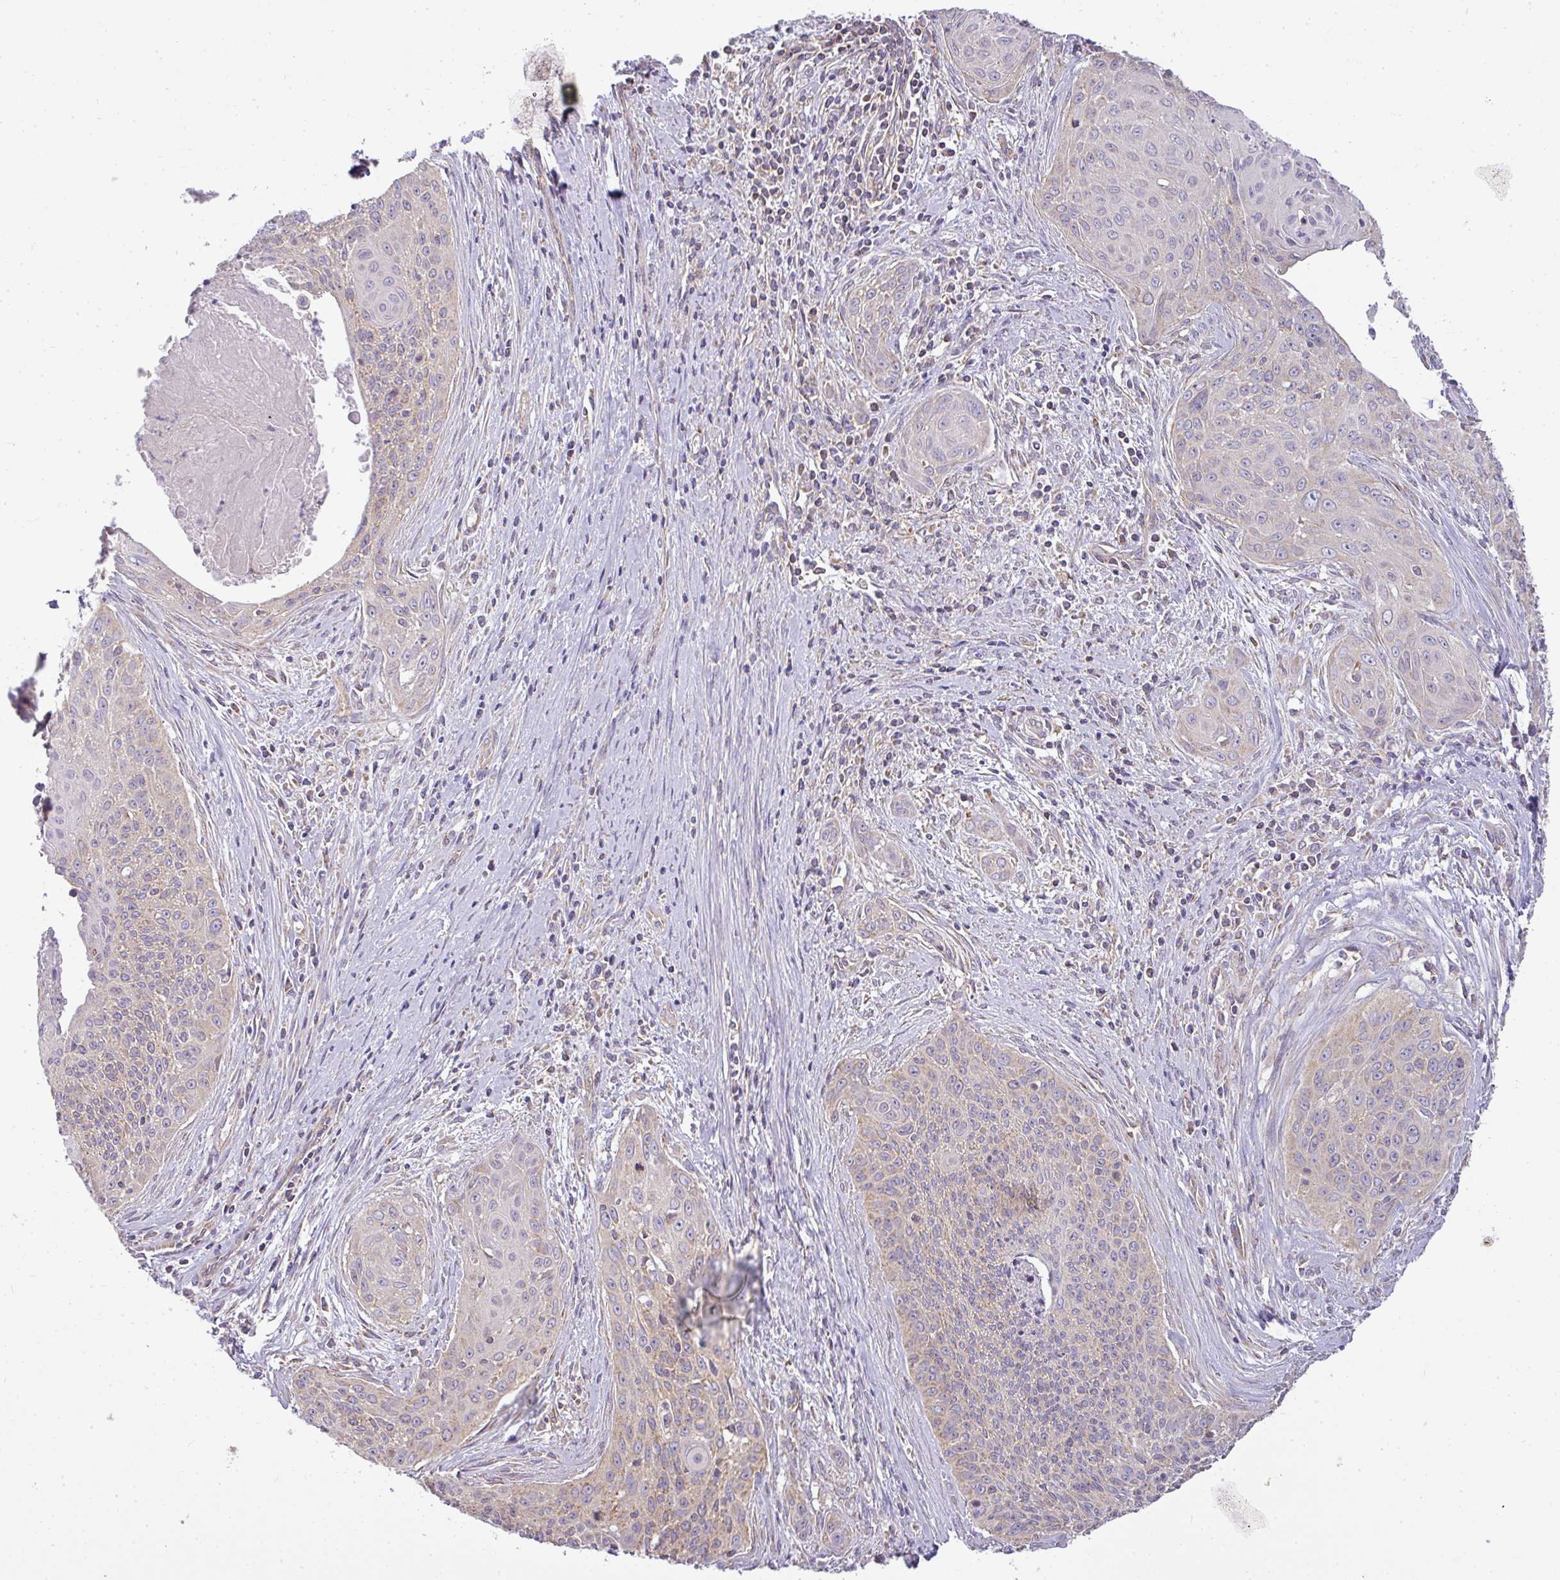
{"staining": {"intensity": "weak", "quantity": "<25%", "location": "cytoplasmic/membranous"}, "tissue": "cervical cancer", "cell_type": "Tumor cells", "image_type": "cancer", "snomed": [{"axis": "morphology", "description": "Squamous cell carcinoma, NOS"}, {"axis": "topography", "description": "Cervix"}], "caption": "Human cervical cancer stained for a protein using immunohistochemistry (IHC) displays no staining in tumor cells.", "gene": "ZNF211", "patient": {"sex": "female", "age": 55}}